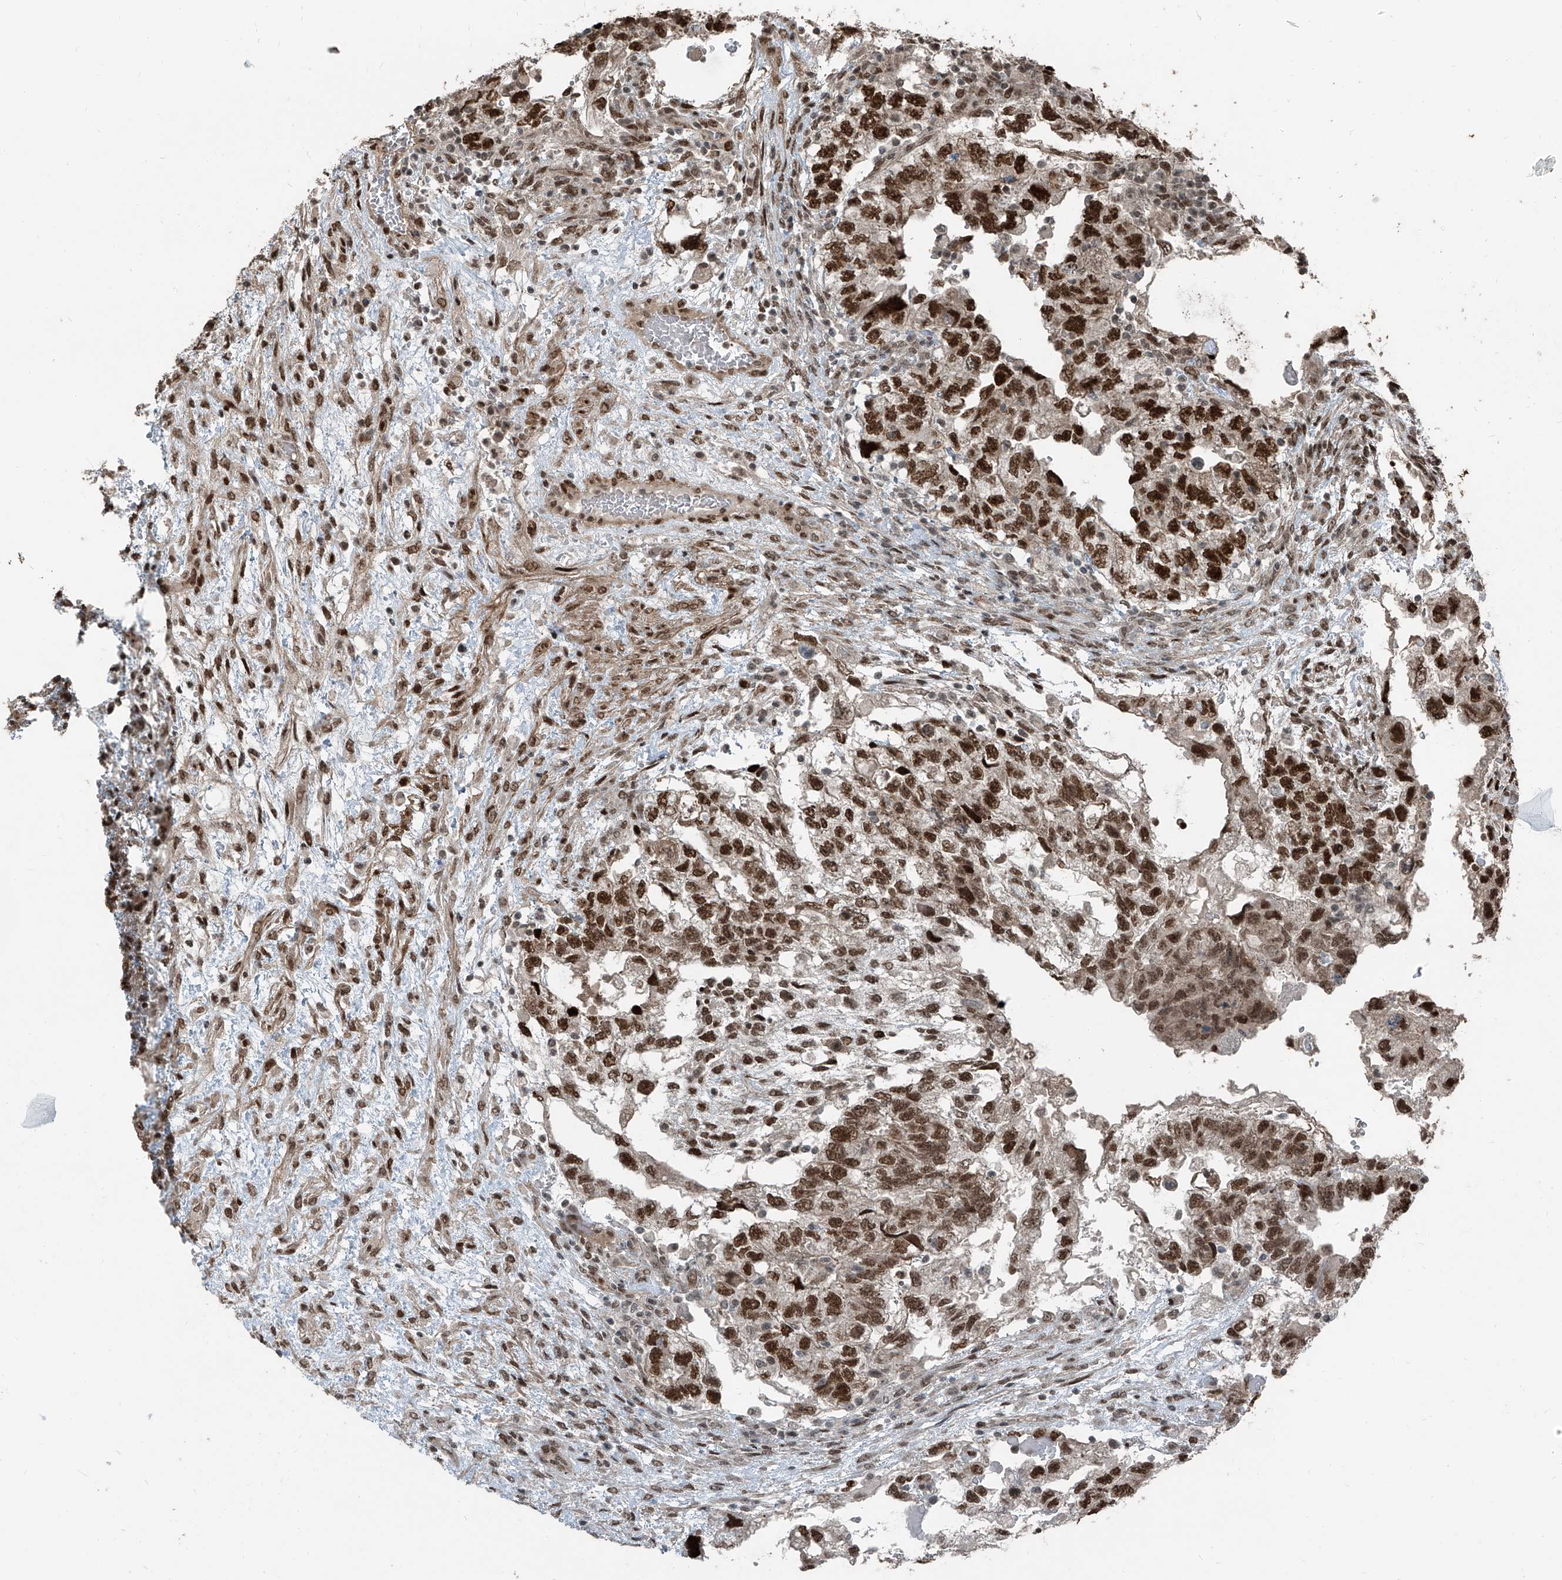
{"staining": {"intensity": "strong", "quantity": ">75%", "location": "nuclear"}, "tissue": "testis cancer", "cell_type": "Tumor cells", "image_type": "cancer", "snomed": [{"axis": "morphology", "description": "Carcinoma, Embryonal, NOS"}, {"axis": "topography", "description": "Testis"}], "caption": "Tumor cells demonstrate strong nuclear staining in approximately >75% of cells in testis cancer (embryonal carcinoma).", "gene": "ZNF570", "patient": {"sex": "male", "age": 36}}